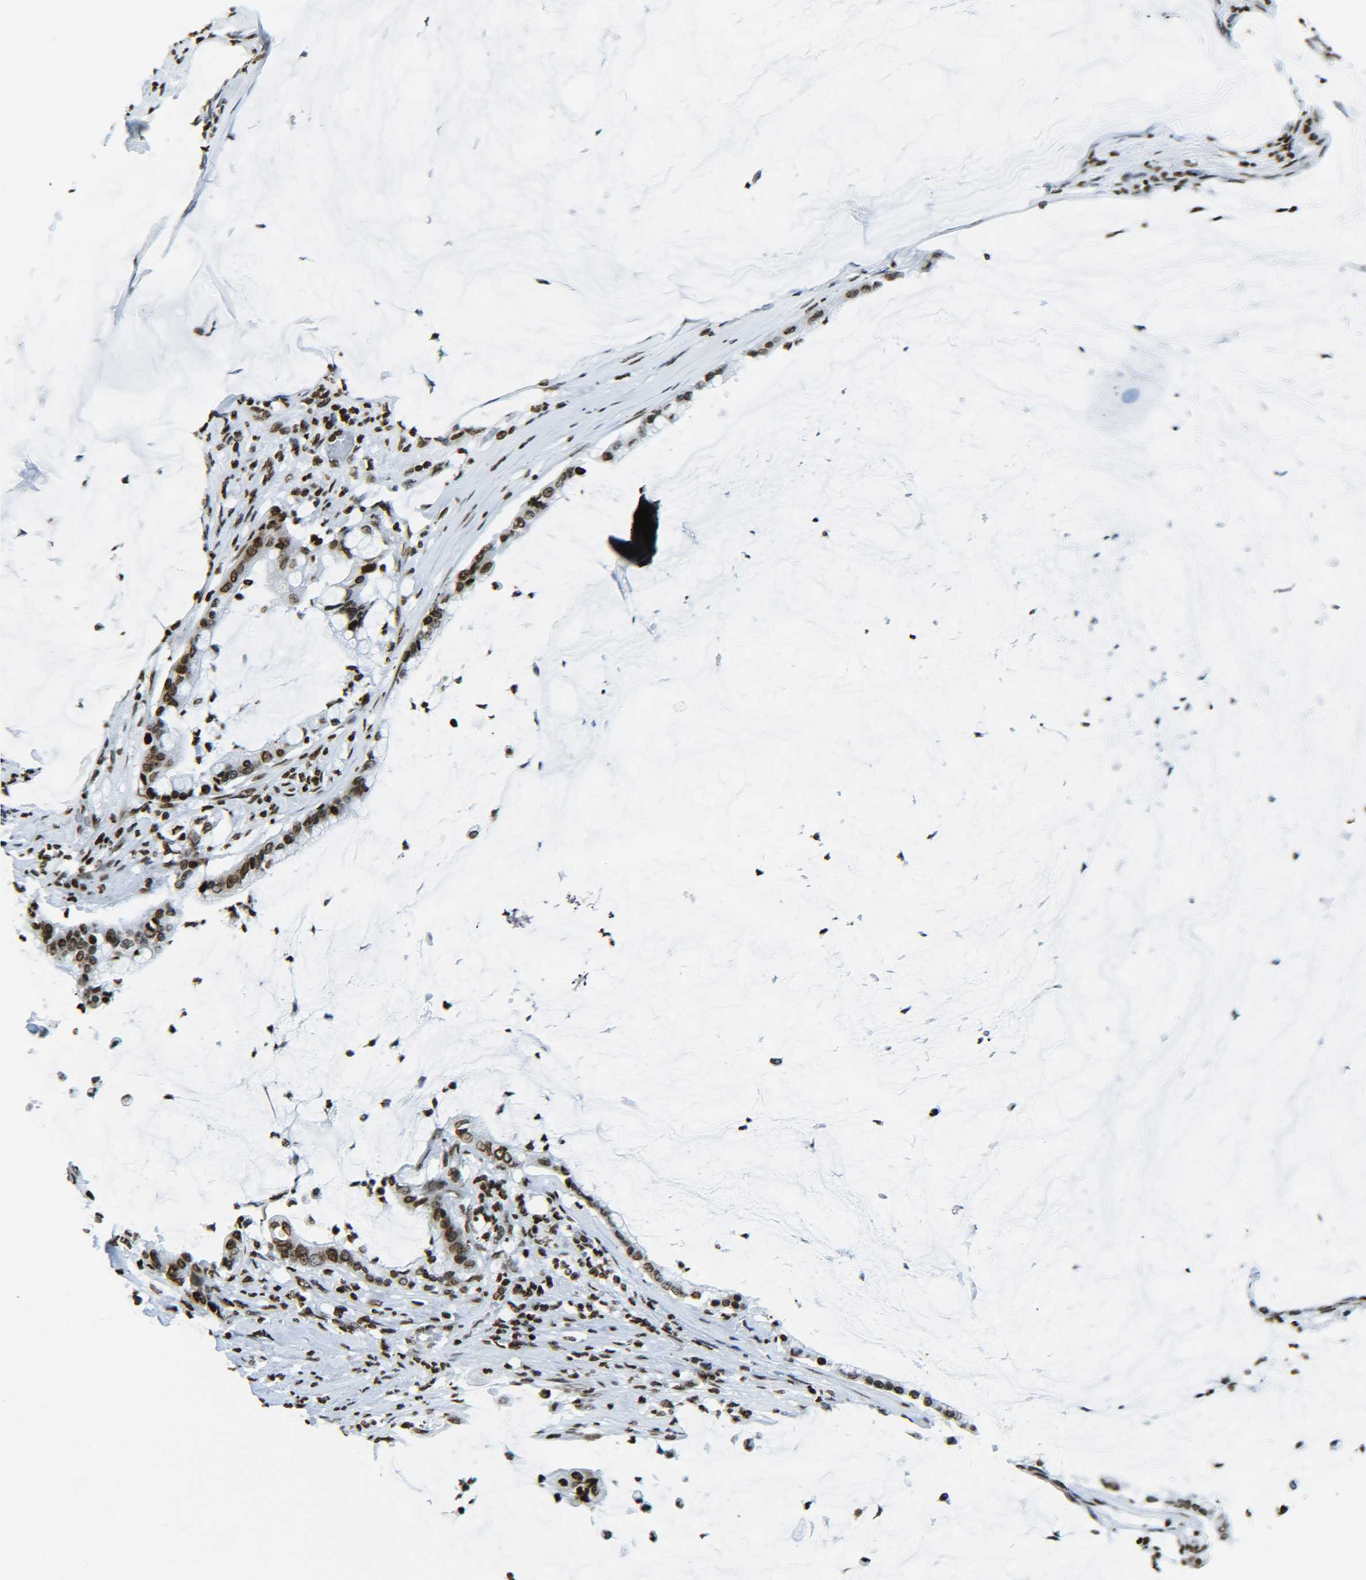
{"staining": {"intensity": "moderate", "quantity": ">75%", "location": "nuclear"}, "tissue": "pancreatic cancer", "cell_type": "Tumor cells", "image_type": "cancer", "snomed": [{"axis": "morphology", "description": "Adenocarcinoma, NOS"}, {"axis": "topography", "description": "Pancreas"}], "caption": "A high-resolution micrograph shows immunohistochemistry (IHC) staining of adenocarcinoma (pancreatic), which shows moderate nuclear positivity in approximately >75% of tumor cells.", "gene": "H2AX", "patient": {"sex": "male", "age": 41}}